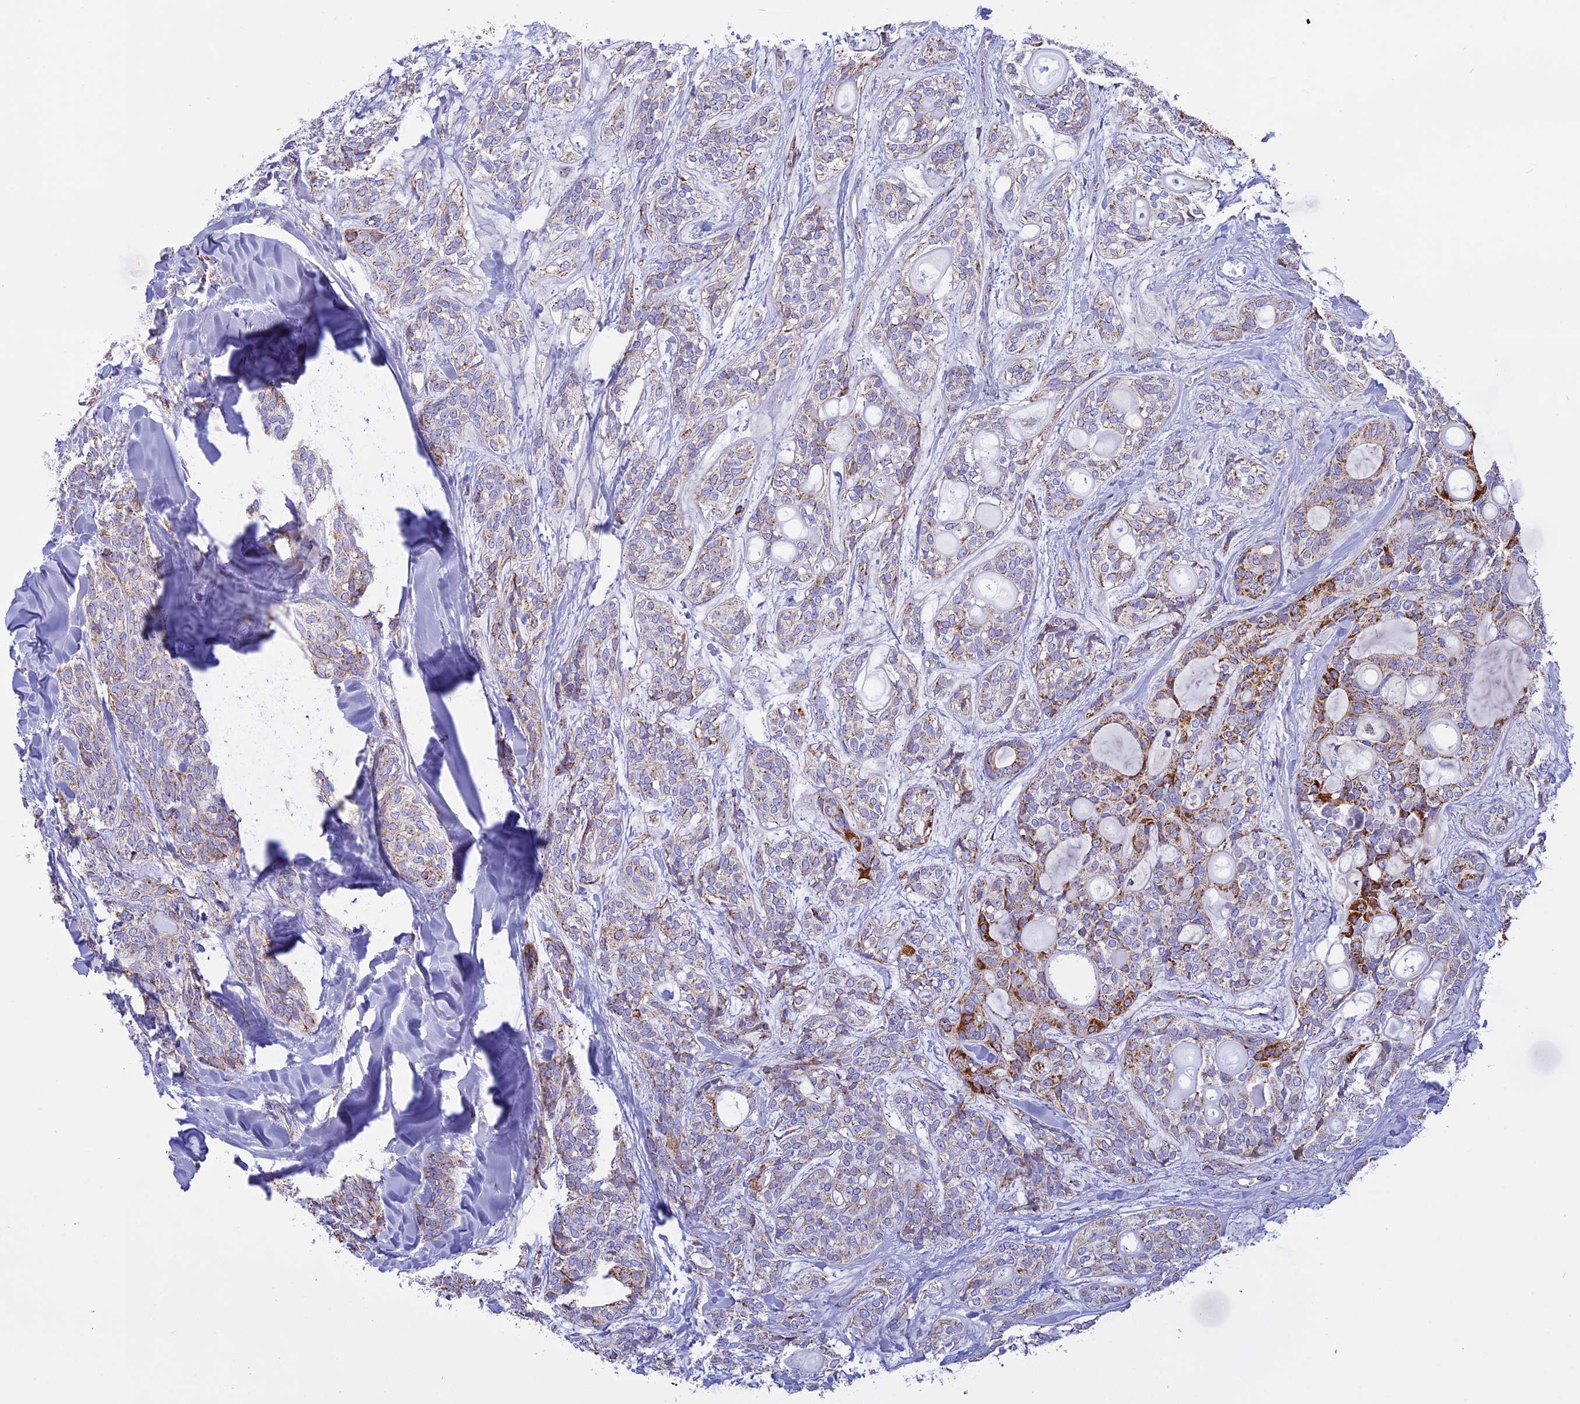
{"staining": {"intensity": "moderate", "quantity": "<25%", "location": "cytoplasmic/membranous"}, "tissue": "head and neck cancer", "cell_type": "Tumor cells", "image_type": "cancer", "snomed": [{"axis": "morphology", "description": "Adenocarcinoma, NOS"}, {"axis": "topography", "description": "Head-Neck"}], "caption": "Immunohistochemistry (IHC) photomicrograph of neoplastic tissue: head and neck adenocarcinoma stained using IHC shows low levels of moderate protein expression localized specifically in the cytoplasmic/membranous of tumor cells, appearing as a cytoplasmic/membranous brown color.", "gene": "KCNG1", "patient": {"sex": "male", "age": 66}}